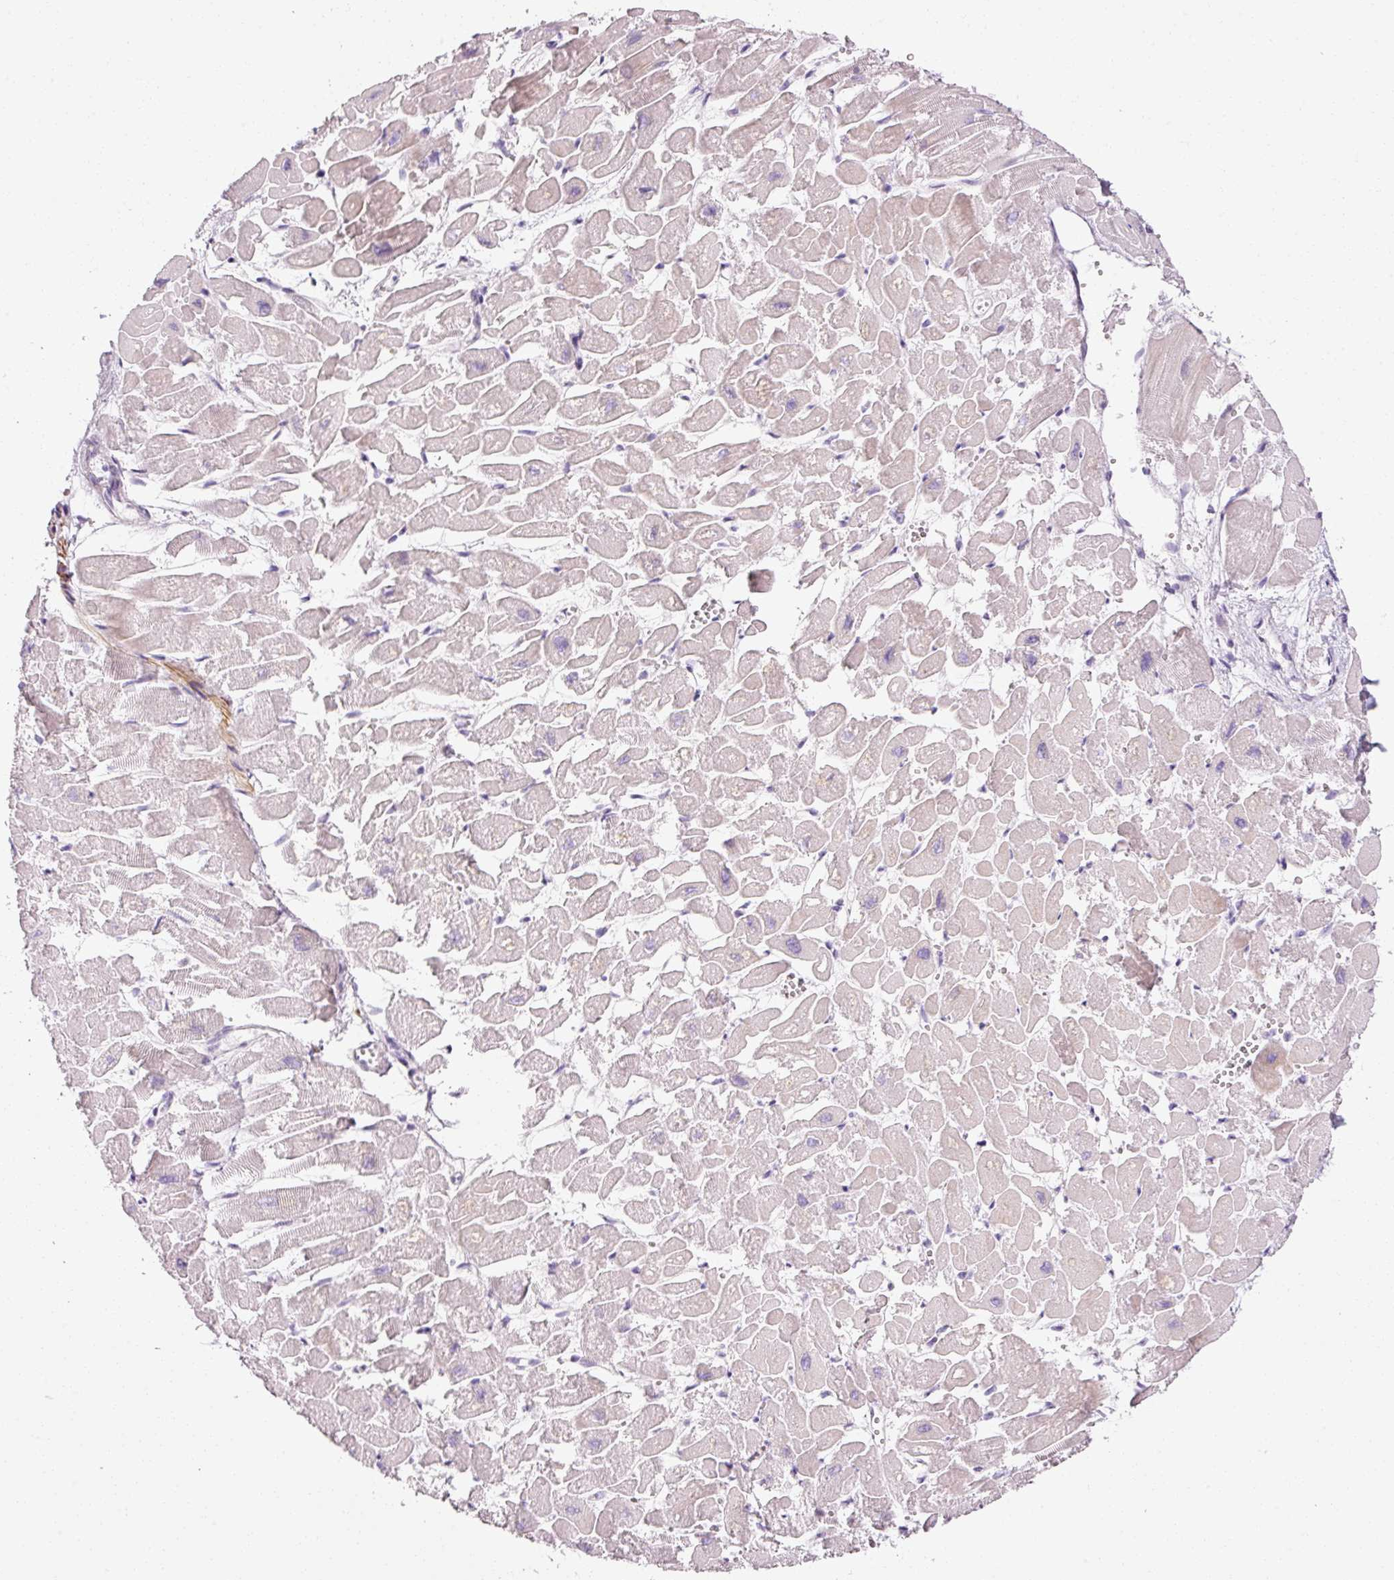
{"staining": {"intensity": "moderate", "quantity": "25%-75%", "location": "cytoplasmic/membranous"}, "tissue": "heart muscle", "cell_type": "Cardiomyocytes", "image_type": "normal", "snomed": [{"axis": "morphology", "description": "Normal tissue, NOS"}, {"axis": "topography", "description": "Heart"}], "caption": "Immunohistochemical staining of unremarkable heart muscle demonstrates 25%-75% levels of moderate cytoplasmic/membranous protein positivity in approximately 25%-75% of cardiomyocytes. (brown staining indicates protein expression, while blue staining denotes nuclei).", "gene": "ANKRD20A1", "patient": {"sex": "male", "age": 54}}